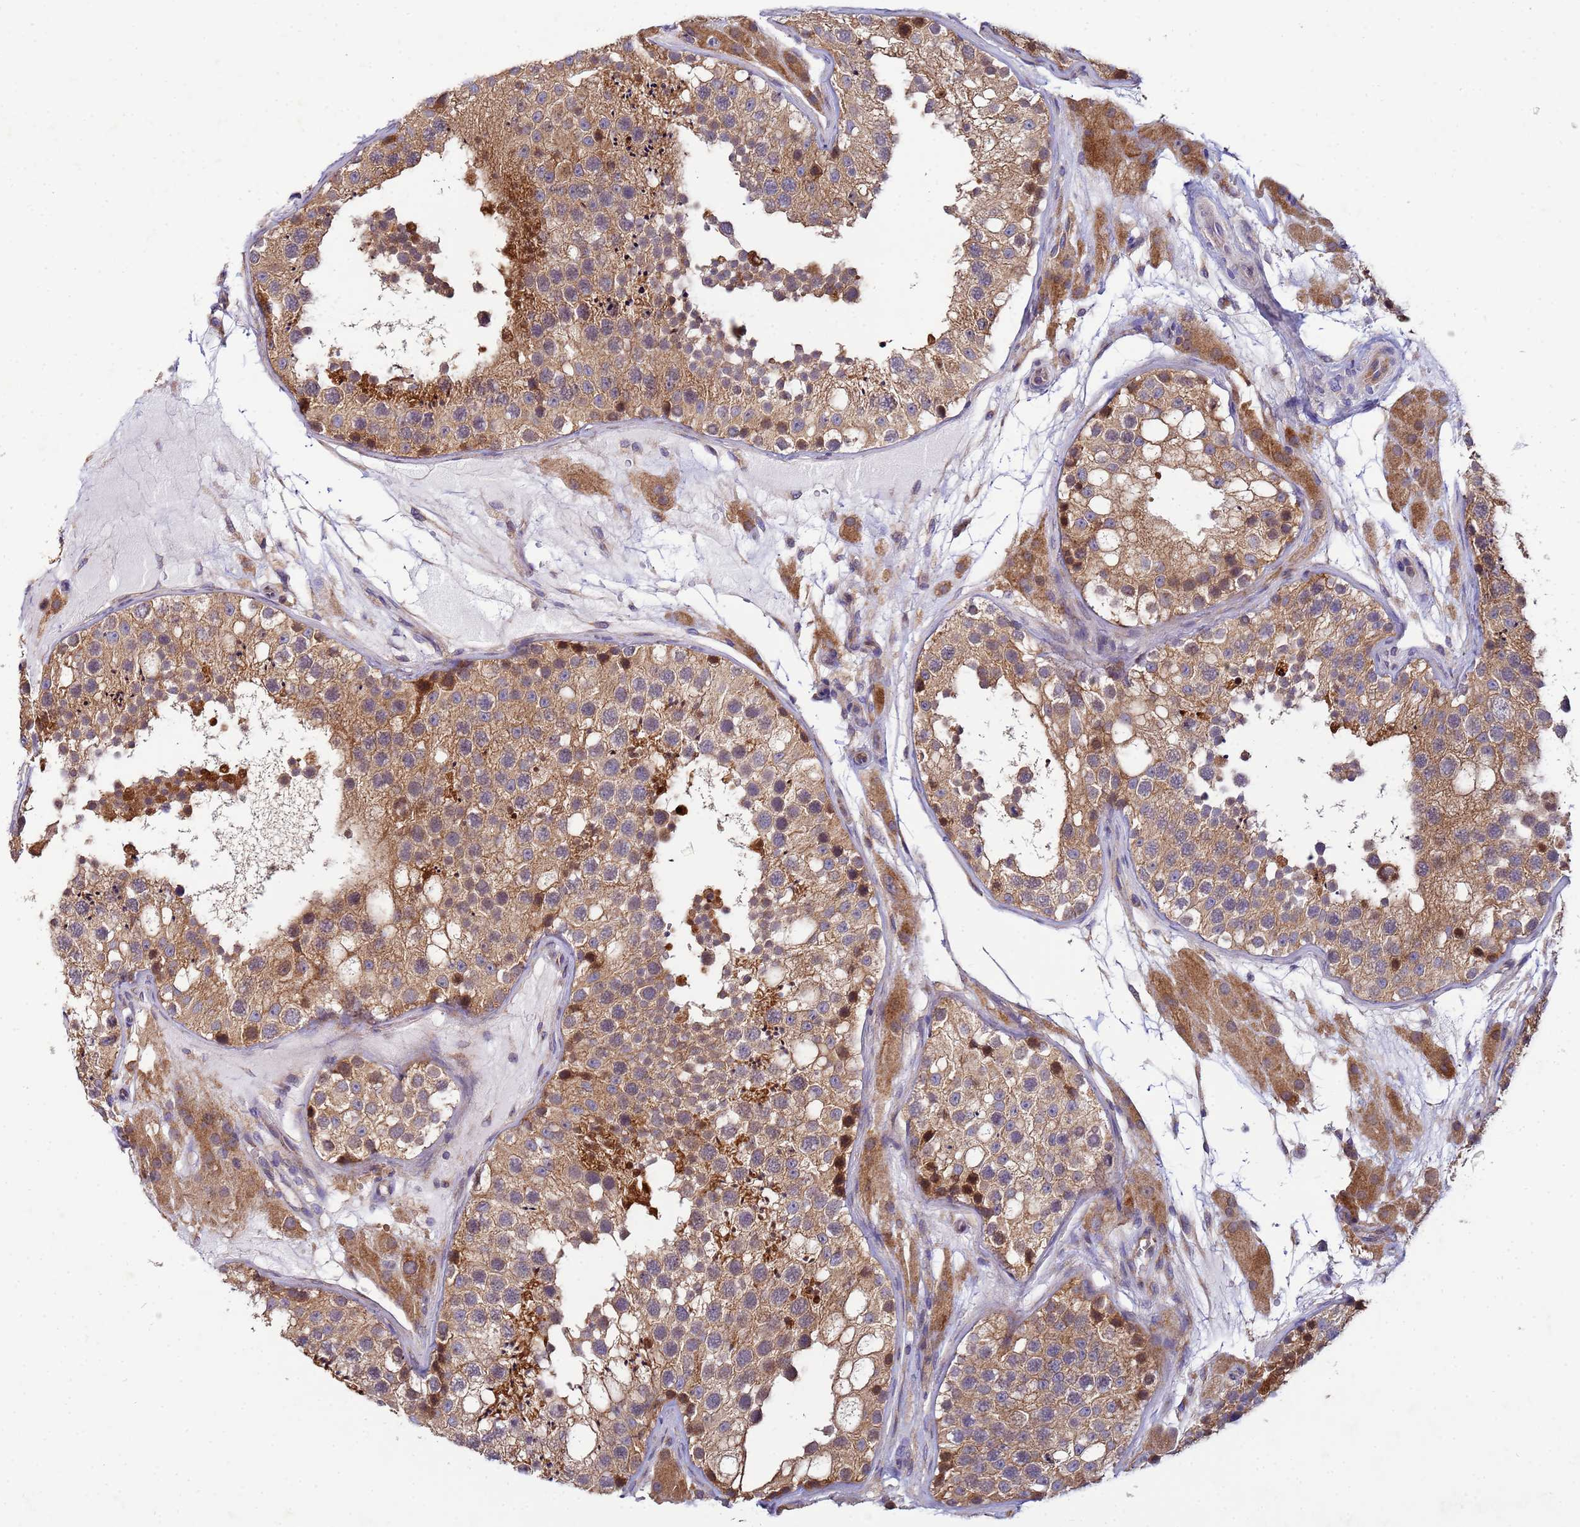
{"staining": {"intensity": "moderate", "quantity": ">75%", "location": "cytoplasmic/membranous,nuclear"}, "tissue": "testis", "cell_type": "Cells in seminiferous ducts", "image_type": "normal", "snomed": [{"axis": "morphology", "description": "Normal tissue, NOS"}, {"axis": "topography", "description": "Testis"}], "caption": "Immunohistochemistry staining of benign testis, which displays medium levels of moderate cytoplasmic/membranous,nuclear staining in about >75% of cells in seminiferous ducts indicating moderate cytoplasmic/membranous,nuclear protein positivity. The staining was performed using DAB (brown) for protein detection and nuclei were counterstained in hematoxylin (blue).", "gene": "CDC34", "patient": {"sex": "male", "age": 26}}